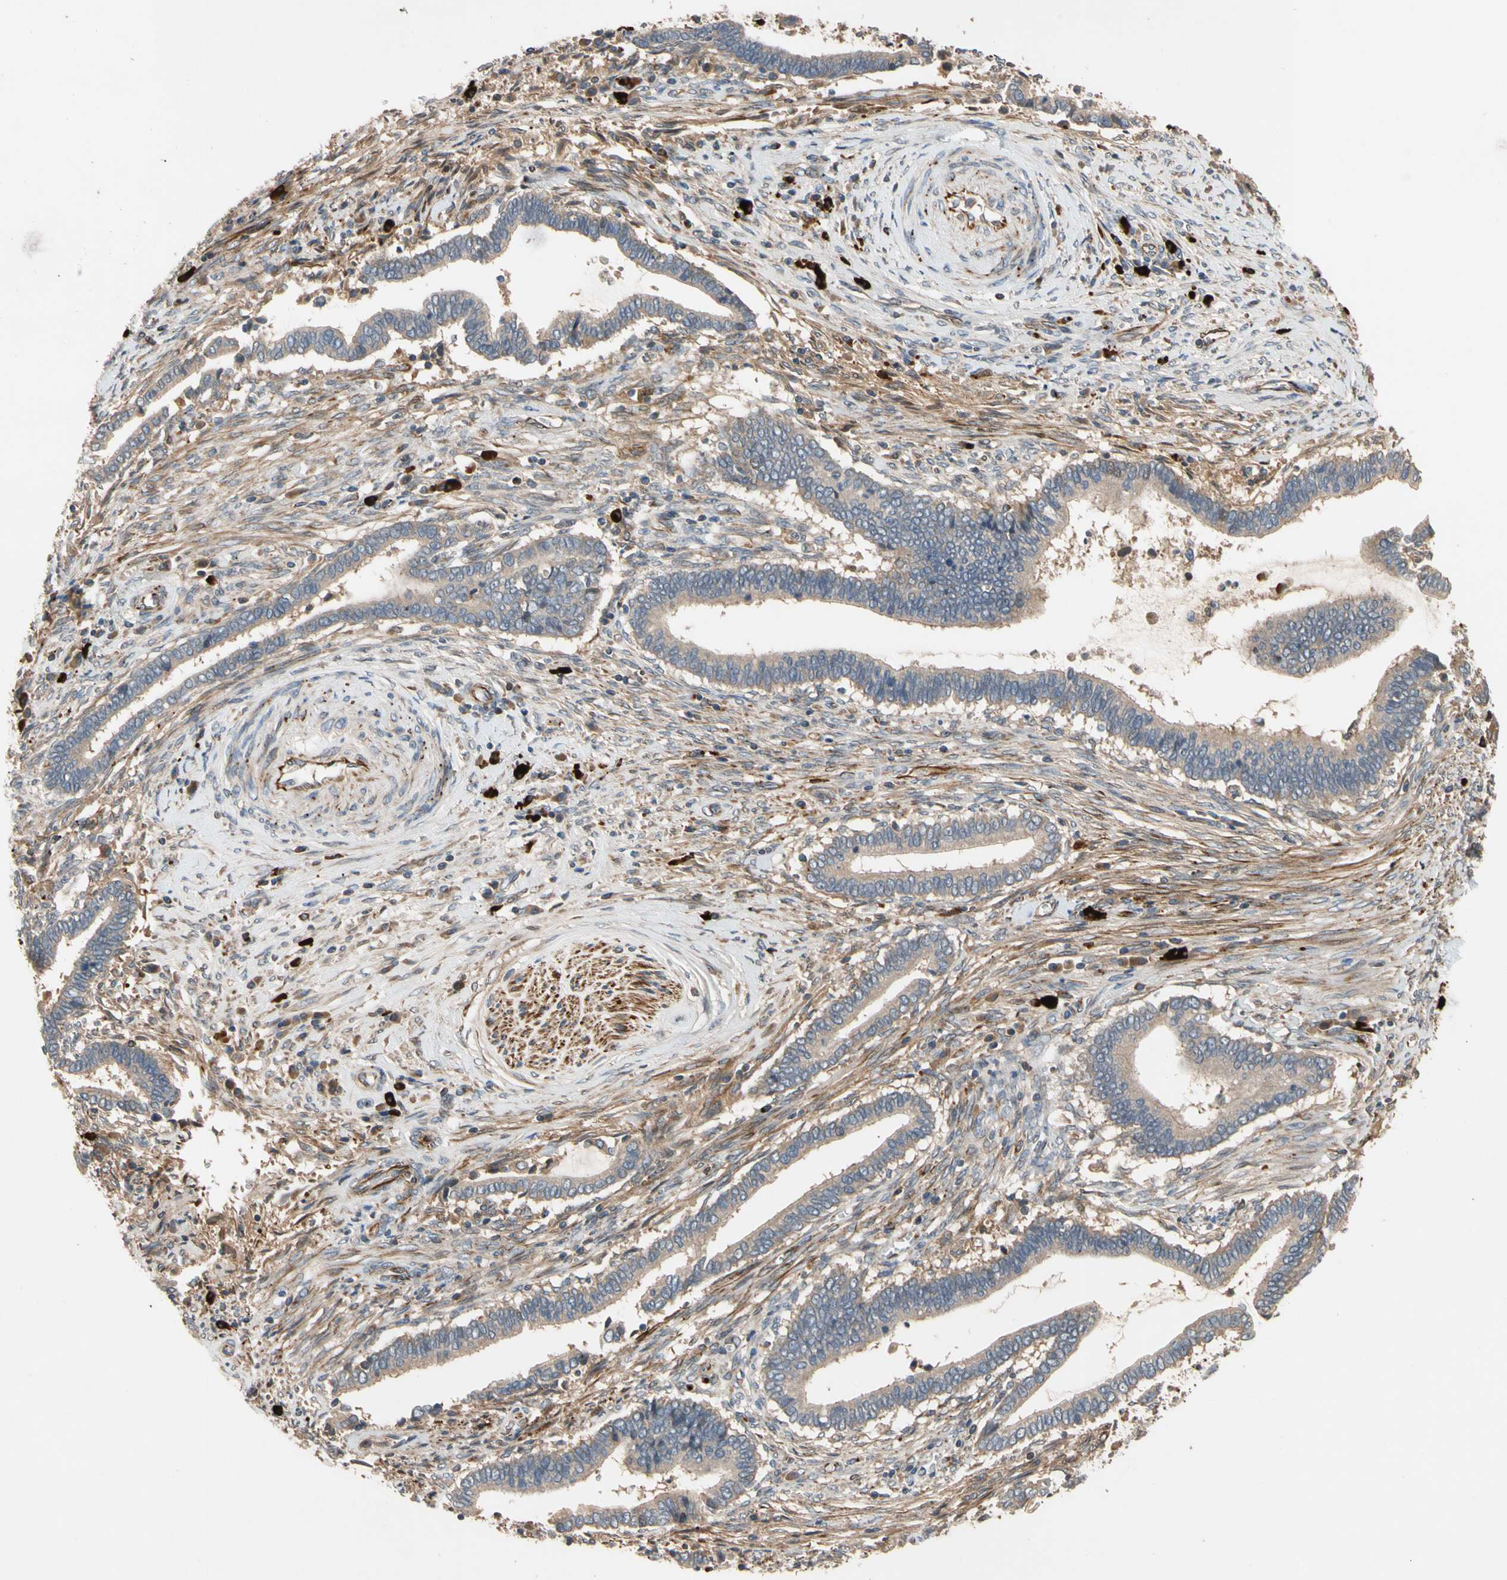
{"staining": {"intensity": "weak", "quantity": ">75%", "location": "cytoplasmic/membranous"}, "tissue": "cervical cancer", "cell_type": "Tumor cells", "image_type": "cancer", "snomed": [{"axis": "morphology", "description": "Adenocarcinoma, NOS"}, {"axis": "topography", "description": "Cervix"}], "caption": "This is an image of immunohistochemistry staining of adenocarcinoma (cervical), which shows weak positivity in the cytoplasmic/membranous of tumor cells.", "gene": "FGD6", "patient": {"sex": "female", "age": 44}}